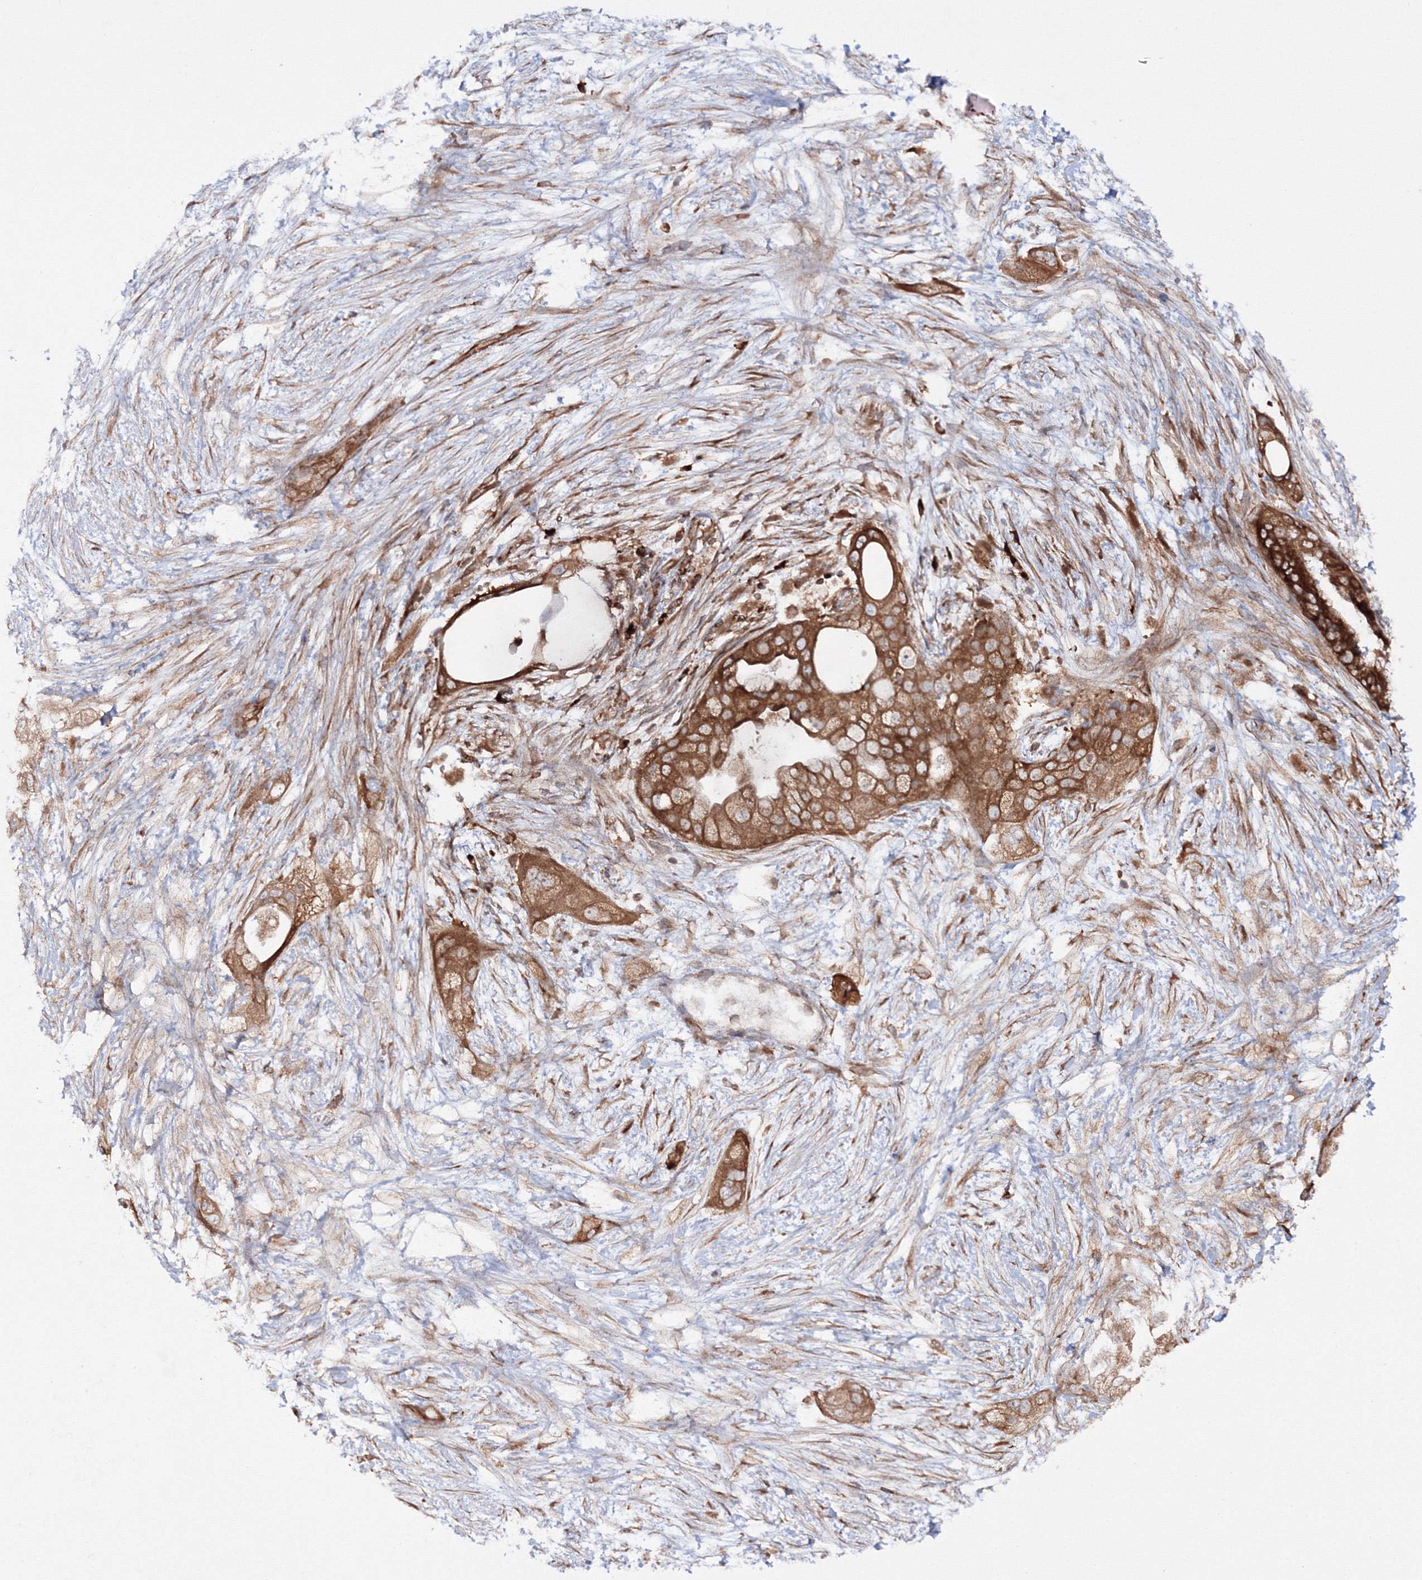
{"staining": {"intensity": "strong", "quantity": ">75%", "location": "cytoplasmic/membranous"}, "tissue": "pancreatic cancer", "cell_type": "Tumor cells", "image_type": "cancer", "snomed": [{"axis": "morphology", "description": "Adenocarcinoma, NOS"}, {"axis": "topography", "description": "Pancreas"}], "caption": "Tumor cells reveal high levels of strong cytoplasmic/membranous positivity in about >75% of cells in pancreatic adenocarcinoma. Ihc stains the protein of interest in brown and the nuclei are stained blue.", "gene": "HARS1", "patient": {"sex": "male", "age": 53}}